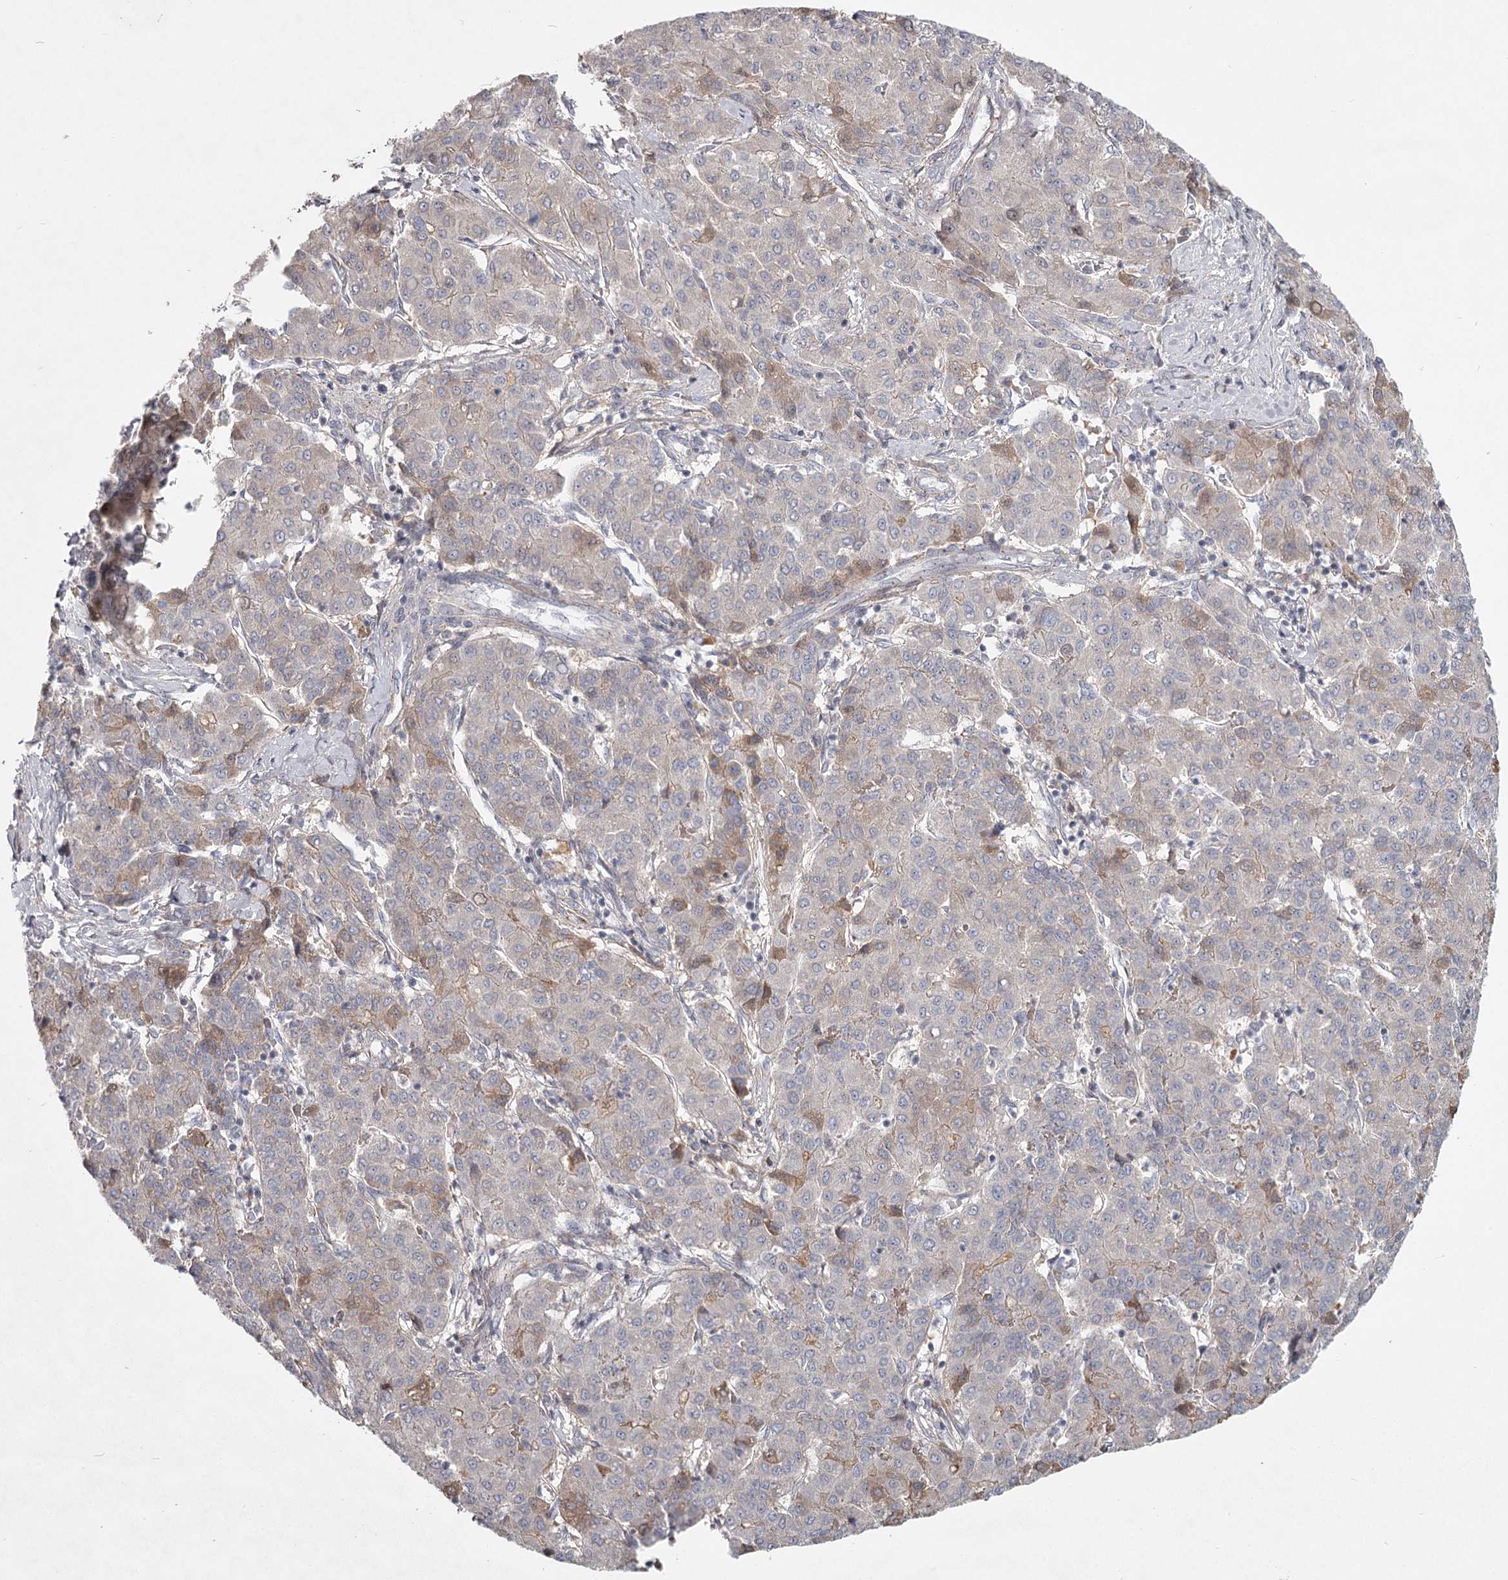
{"staining": {"intensity": "weak", "quantity": "<25%", "location": "cytoplasmic/membranous"}, "tissue": "liver cancer", "cell_type": "Tumor cells", "image_type": "cancer", "snomed": [{"axis": "morphology", "description": "Carcinoma, Hepatocellular, NOS"}, {"axis": "topography", "description": "Liver"}], "caption": "The micrograph exhibits no staining of tumor cells in hepatocellular carcinoma (liver).", "gene": "DHRS9", "patient": {"sex": "male", "age": 65}}